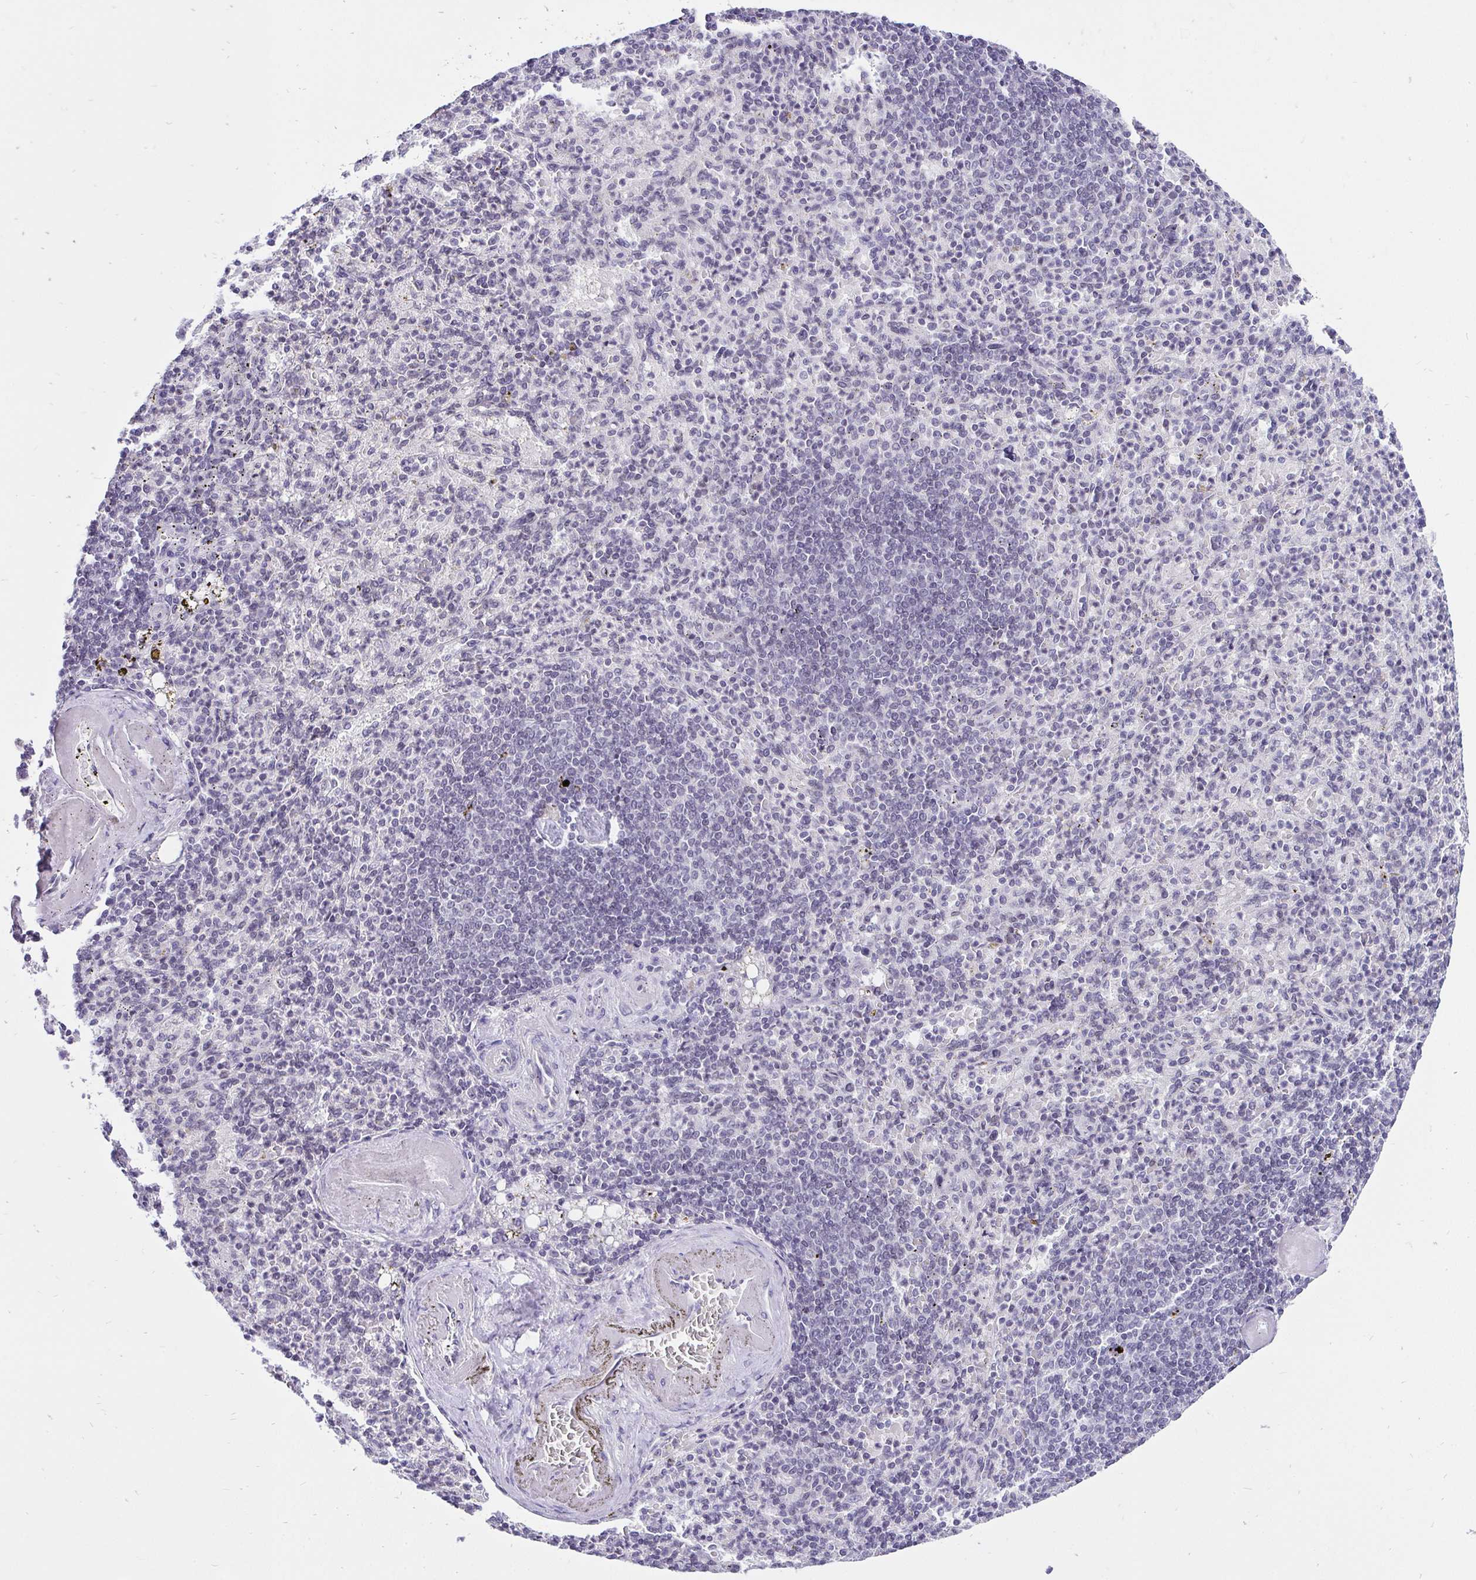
{"staining": {"intensity": "negative", "quantity": "none", "location": "none"}, "tissue": "spleen", "cell_type": "Cells in red pulp", "image_type": "normal", "snomed": [{"axis": "morphology", "description": "Normal tissue, NOS"}, {"axis": "topography", "description": "Spleen"}], "caption": "This is an immunohistochemistry micrograph of unremarkable human spleen. There is no positivity in cells in red pulp.", "gene": "ZNF860", "patient": {"sex": "female", "age": 74}}